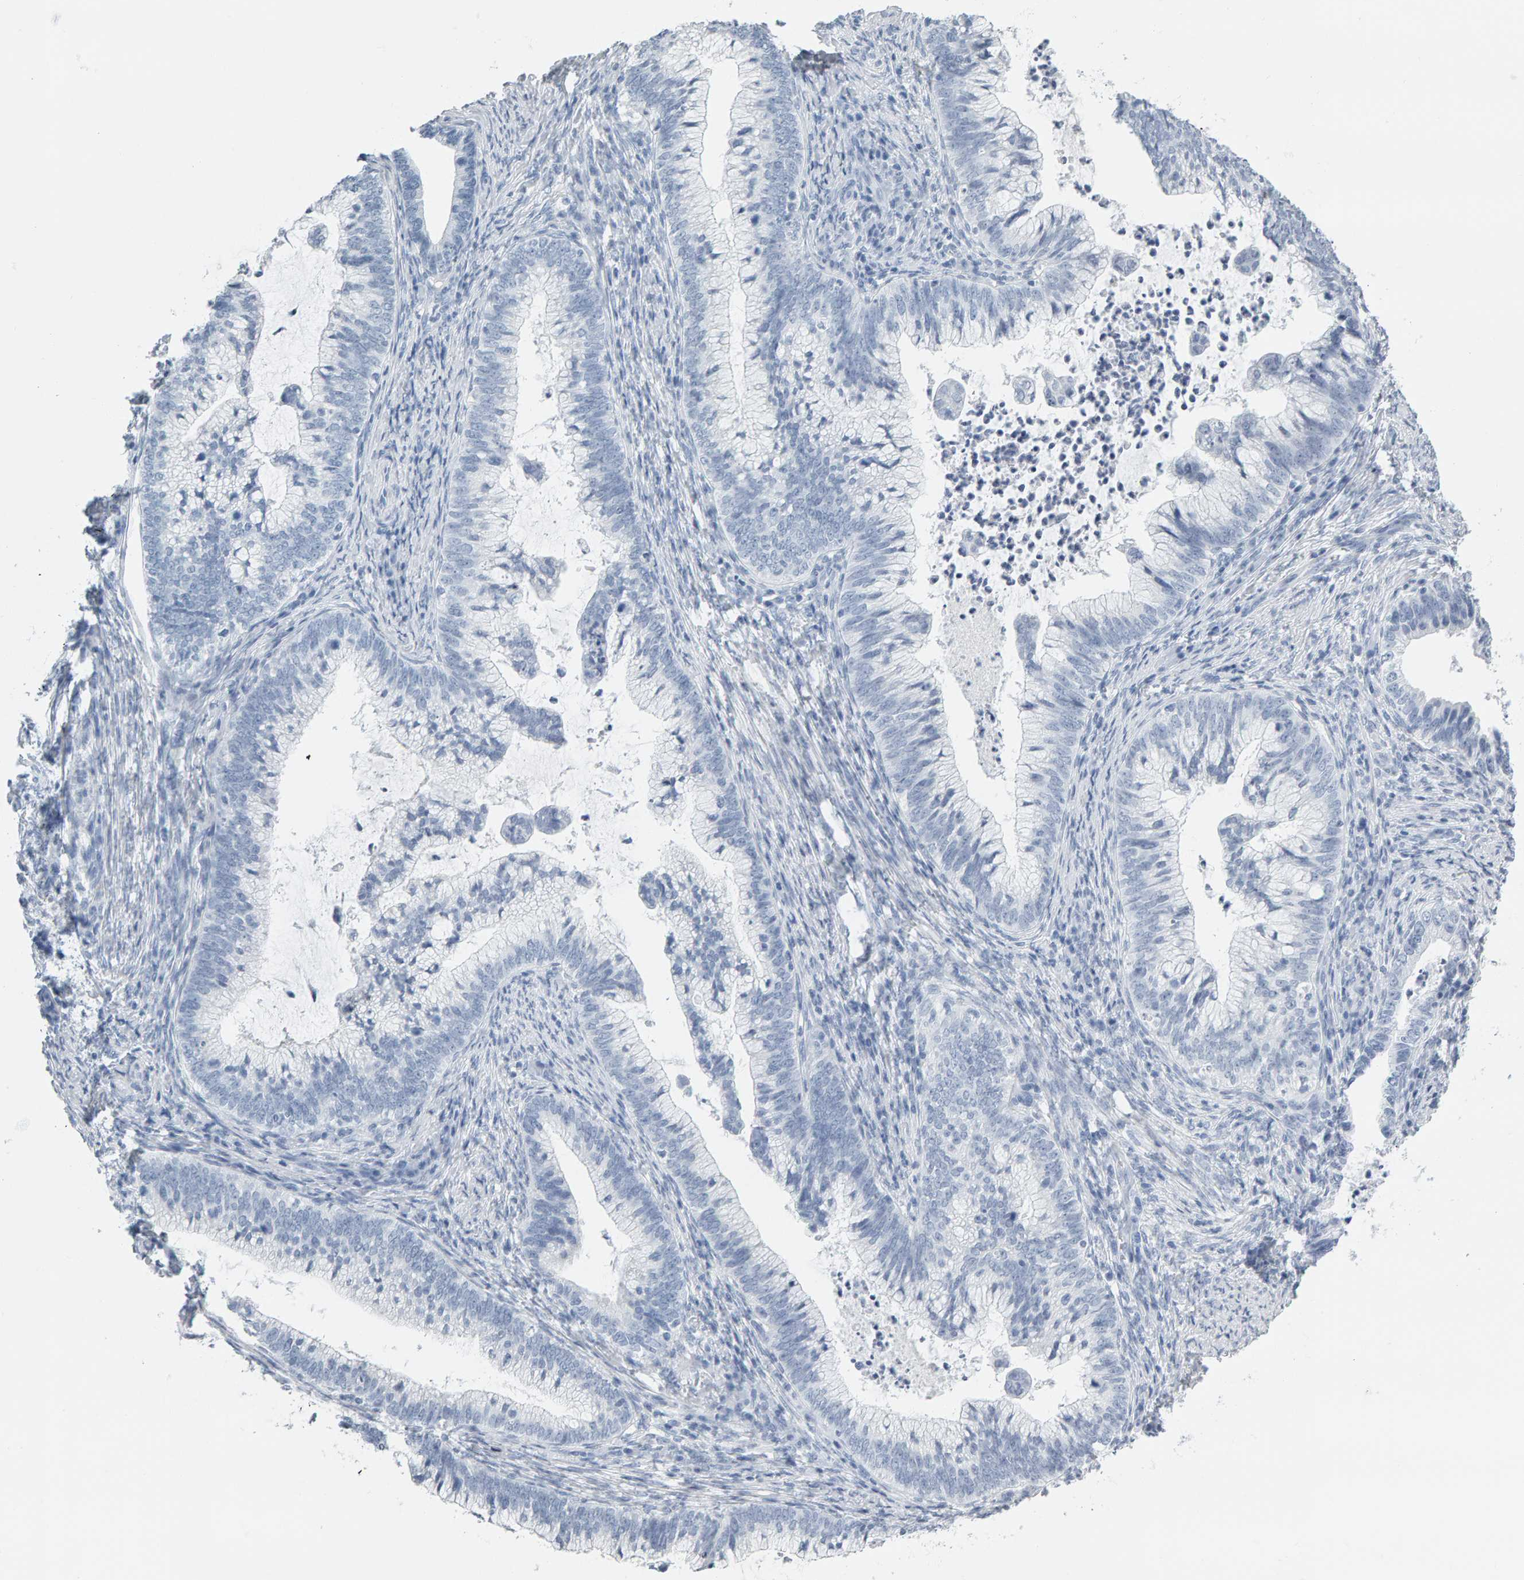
{"staining": {"intensity": "negative", "quantity": "none", "location": "none"}, "tissue": "cervical cancer", "cell_type": "Tumor cells", "image_type": "cancer", "snomed": [{"axis": "morphology", "description": "Adenocarcinoma, NOS"}, {"axis": "topography", "description": "Cervix"}], "caption": "A high-resolution histopathology image shows IHC staining of adenocarcinoma (cervical), which demonstrates no significant positivity in tumor cells.", "gene": "SPACA3", "patient": {"sex": "female", "age": 36}}